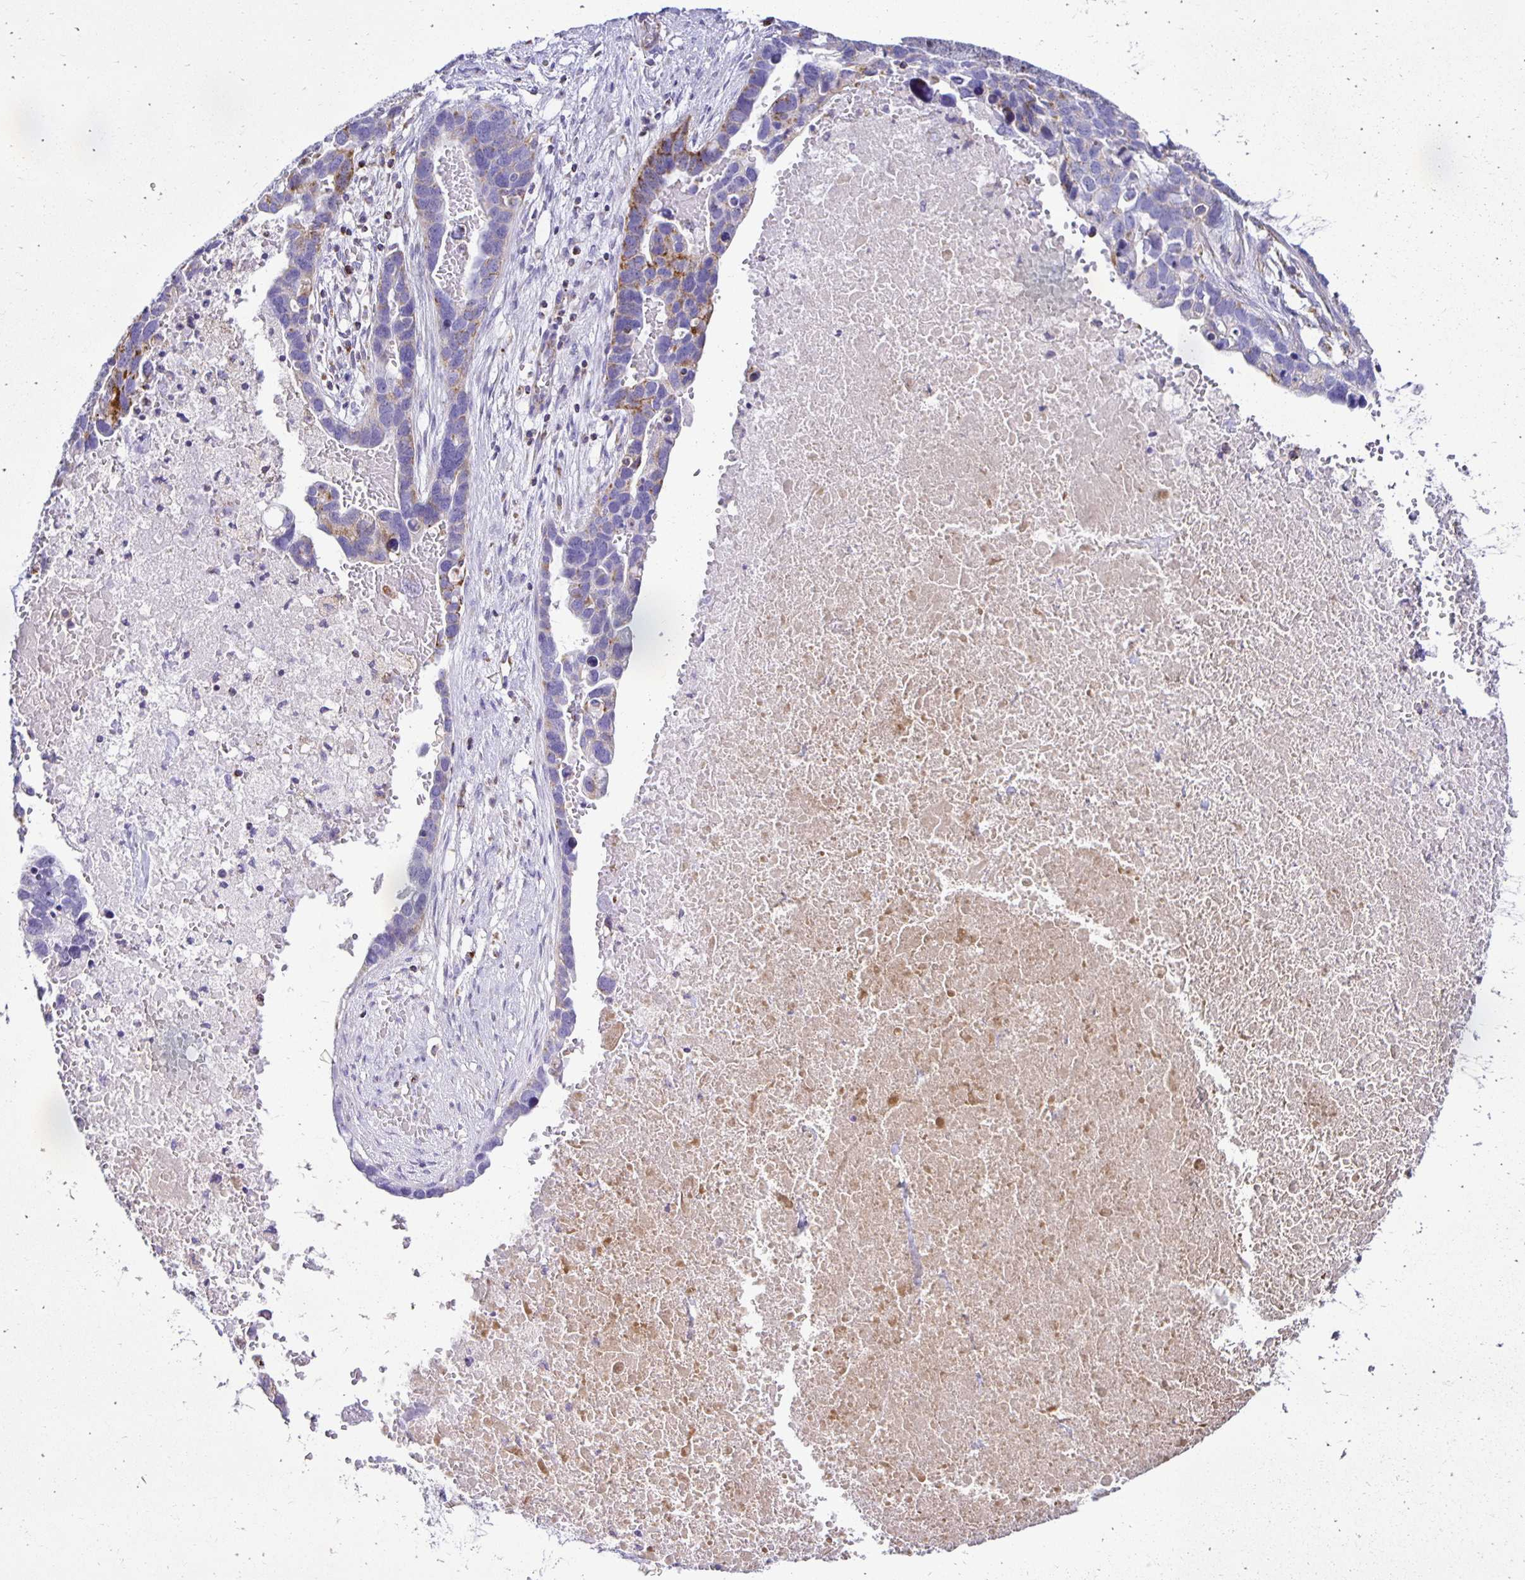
{"staining": {"intensity": "moderate", "quantity": "<25%", "location": "cytoplasmic/membranous"}, "tissue": "ovarian cancer", "cell_type": "Tumor cells", "image_type": "cancer", "snomed": [{"axis": "morphology", "description": "Cystadenocarcinoma, serous, NOS"}, {"axis": "topography", "description": "Ovary"}], "caption": "The immunohistochemical stain highlights moderate cytoplasmic/membranous staining in tumor cells of ovarian cancer (serous cystadenocarcinoma) tissue. (DAB IHC with brightfield microscopy, high magnification).", "gene": "PLAAT2", "patient": {"sex": "female", "age": 54}}